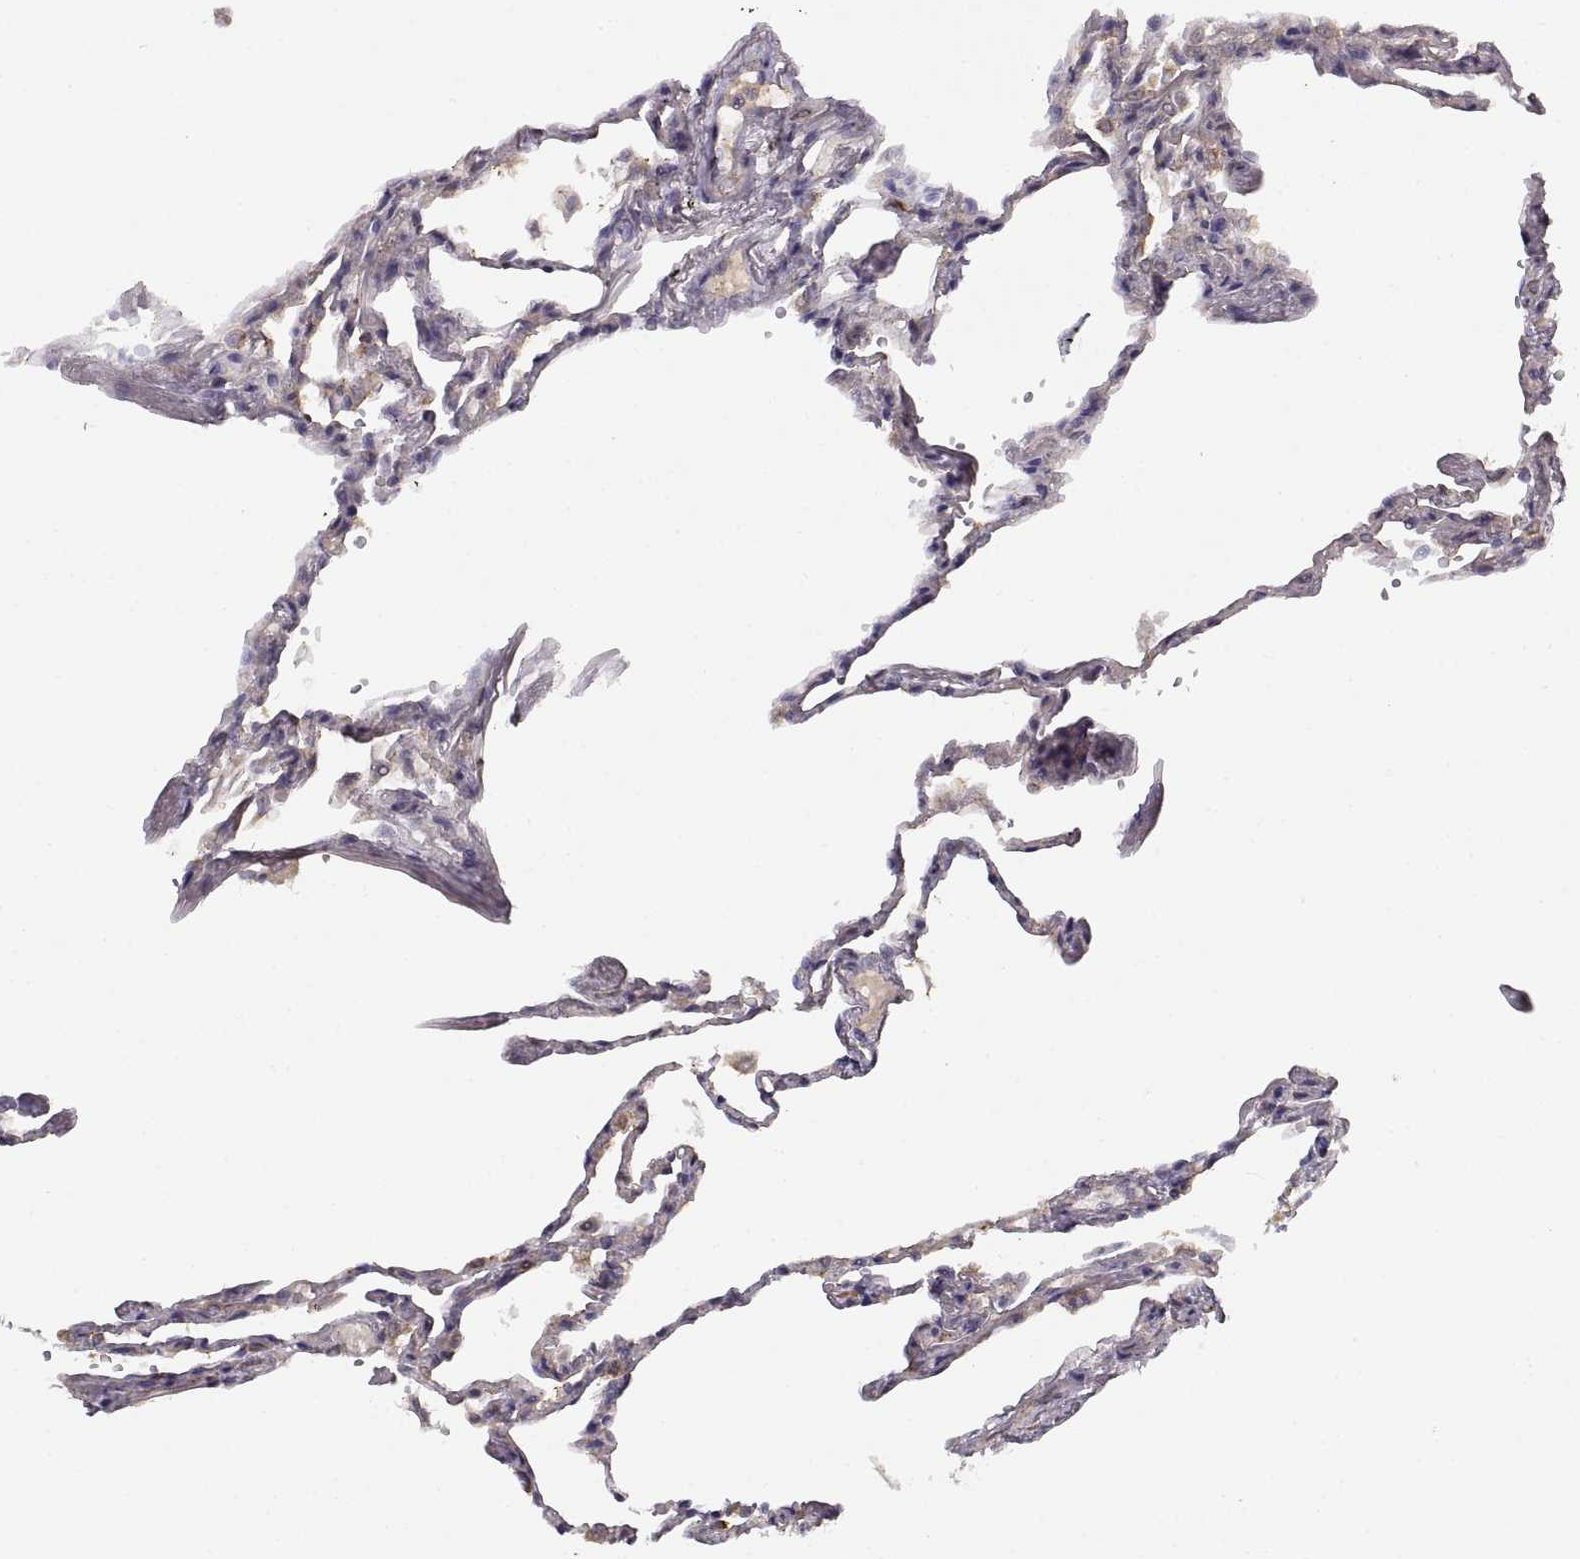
{"staining": {"intensity": "negative", "quantity": "none", "location": "none"}, "tissue": "lung", "cell_type": "Alveolar cells", "image_type": "normal", "snomed": [{"axis": "morphology", "description": "Normal tissue, NOS"}, {"axis": "topography", "description": "Lung"}], "caption": "Immunohistochemical staining of normal lung exhibits no significant staining in alveolar cells.", "gene": "NMNAT2", "patient": {"sex": "male", "age": 78}}